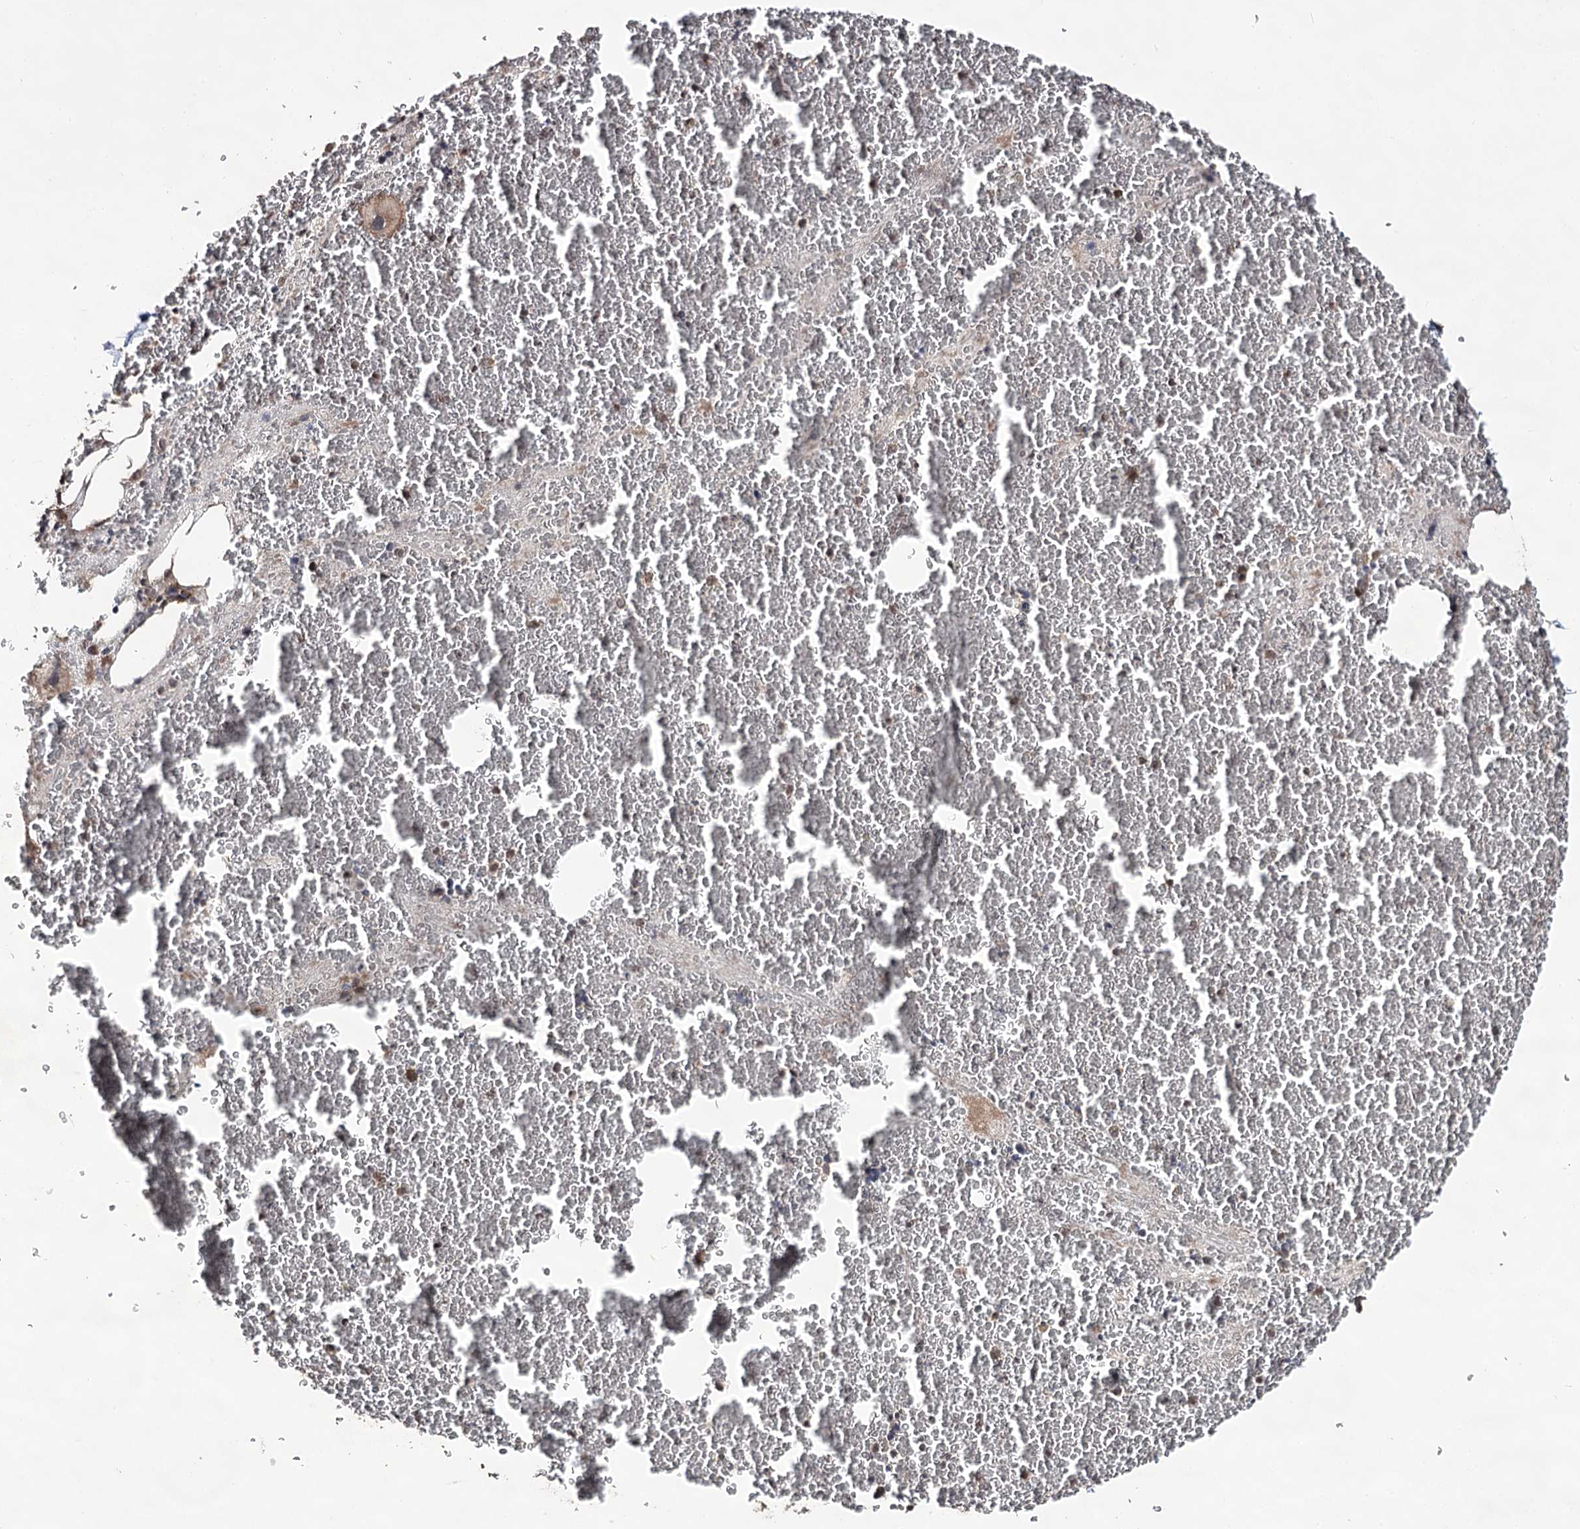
{"staining": {"intensity": "weak", "quantity": "25%-75%", "location": "cytoplasmic/membranous"}, "tissue": "bone marrow", "cell_type": "Hematopoietic cells", "image_type": "normal", "snomed": [{"axis": "morphology", "description": "Normal tissue, NOS"}, {"axis": "topography", "description": "Bone marrow"}], "caption": "Human bone marrow stained for a protein (brown) reveals weak cytoplasmic/membranous positive staining in approximately 25%-75% of hematopoietic cells.", "gene": "ACTR6", "patient": {"sex": "male", "age": 36}}